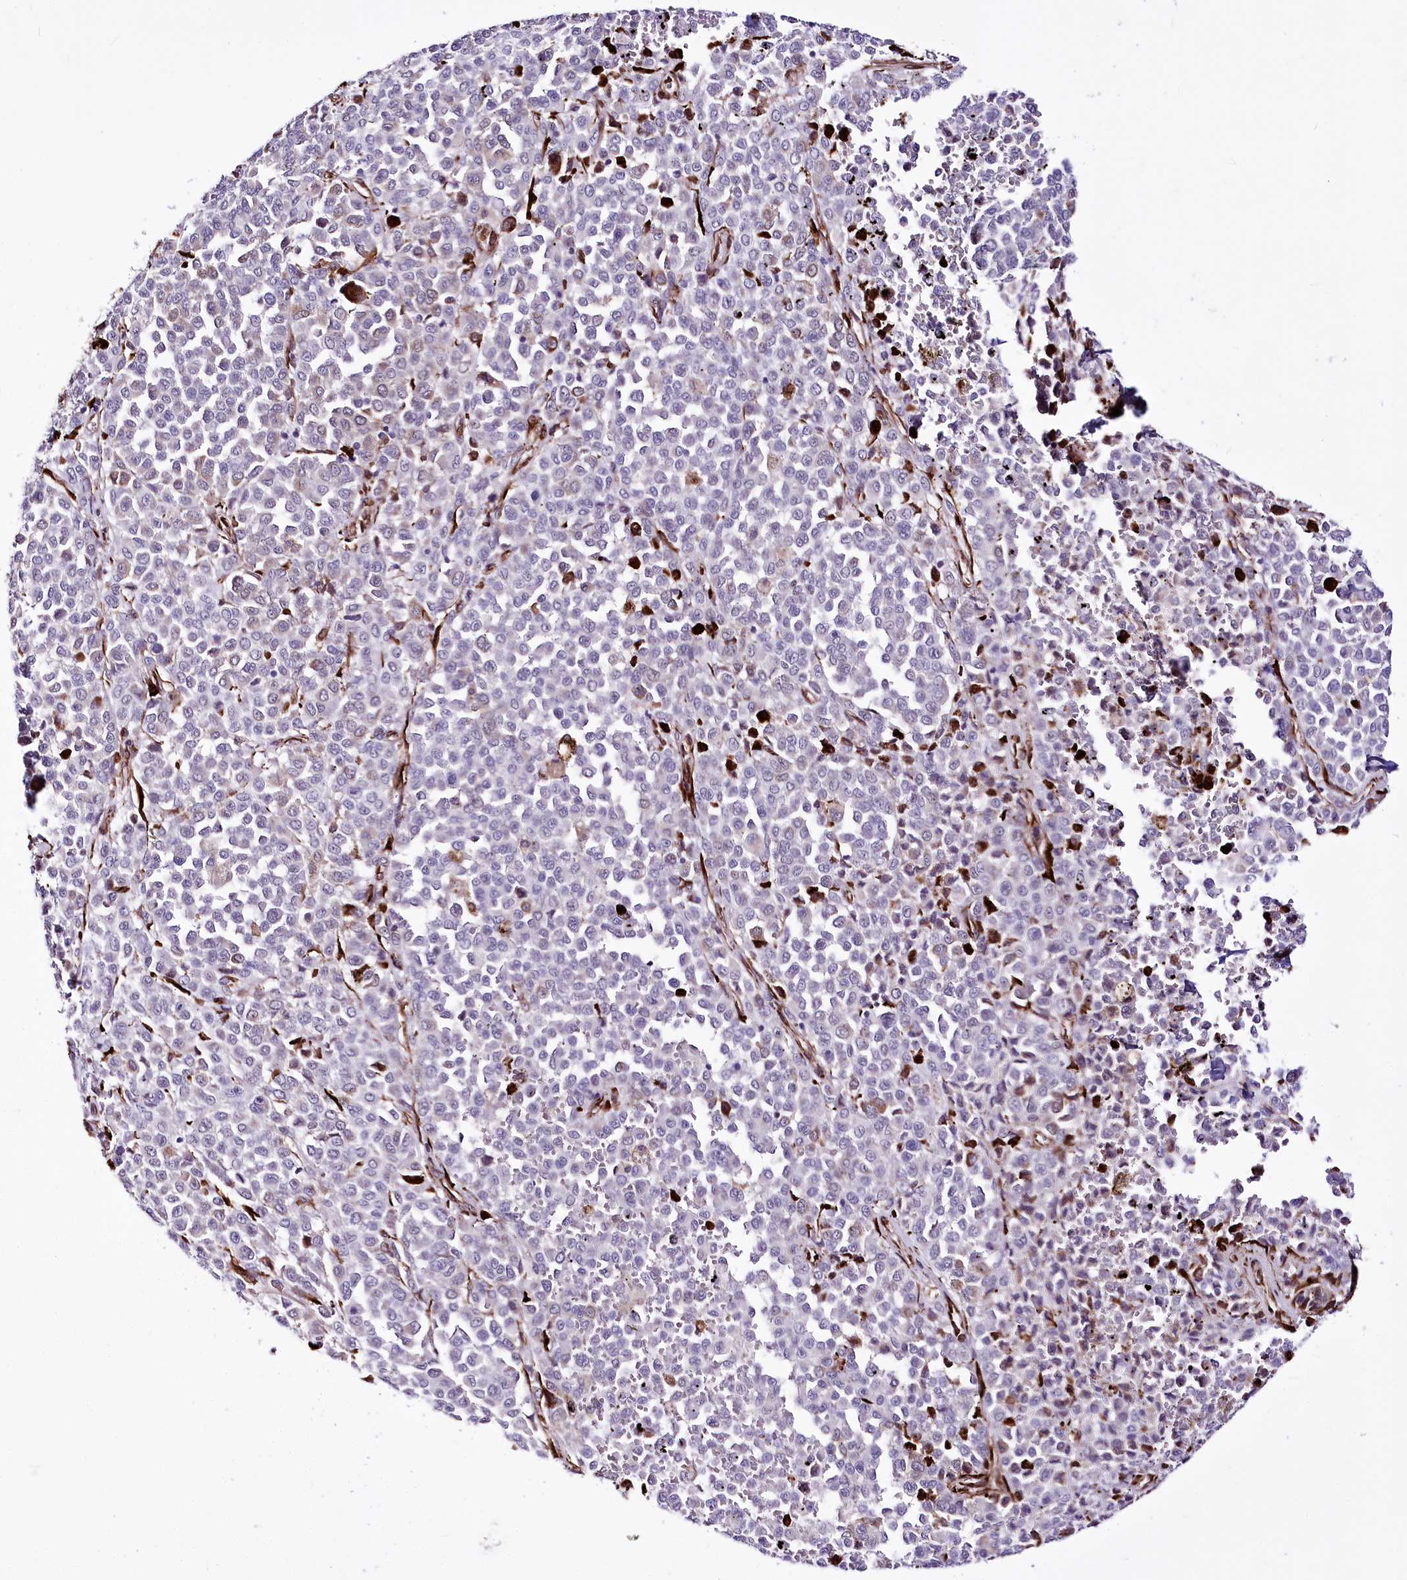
{"staining": {"intensity": "negative", "quantity": "none", "location": "none"}, "tissue": "melanoma", "cell_type": "Tumor cells", "image_type": "cancer", "snomed": [{"axis": "morphology", "description": "Malignant melanoma, Metastatic site"}, {"axis": "topography", "description": "Pancreas"}], "caption": "This photomicrograph is of melanoma stained with immunohistochemistry to label a protein in brown with the nuclei are counter-stained blue. There is no expression in tumor cells.", "gene": "WWC1", "patient": {"sex": "female", "age": 30}}